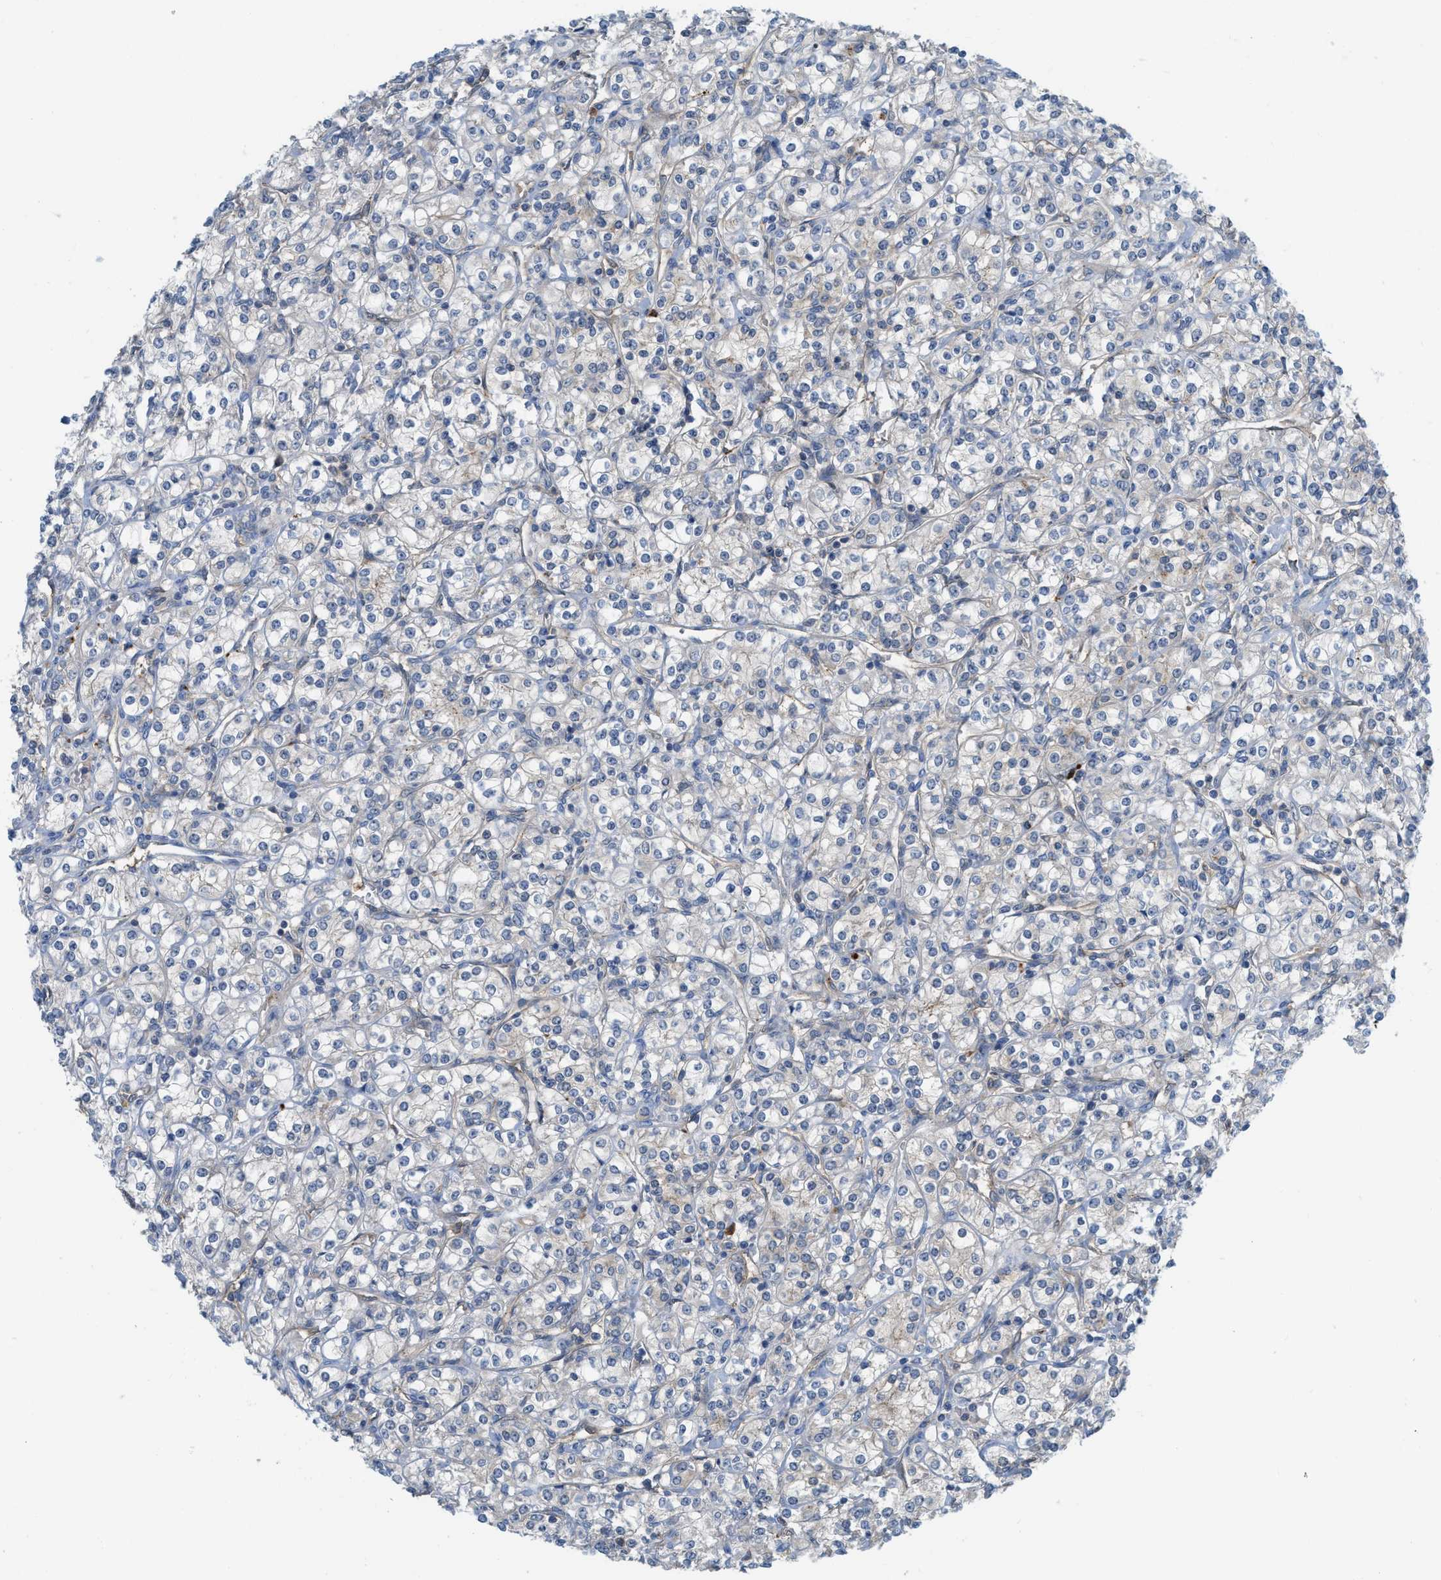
{"staining": {"intensity": "negative", "quantity": "none", "location": "none"}, "tissue": "renal cancer", "cell_type": "Tumor cells", "image_type": "cancer", "snomed": [{"axis": "morphology", "description": "Adenocarcinoma, NOS"}, {"axis": "topography", "description": "Kidney"}], "caption": "This is an immunohistochemistry histopathology image of human renal adenocarcinoma. There is no positivity in tumor cells.", "gene": "CSTB", "patient": {"sex": "male", "age": 77}}